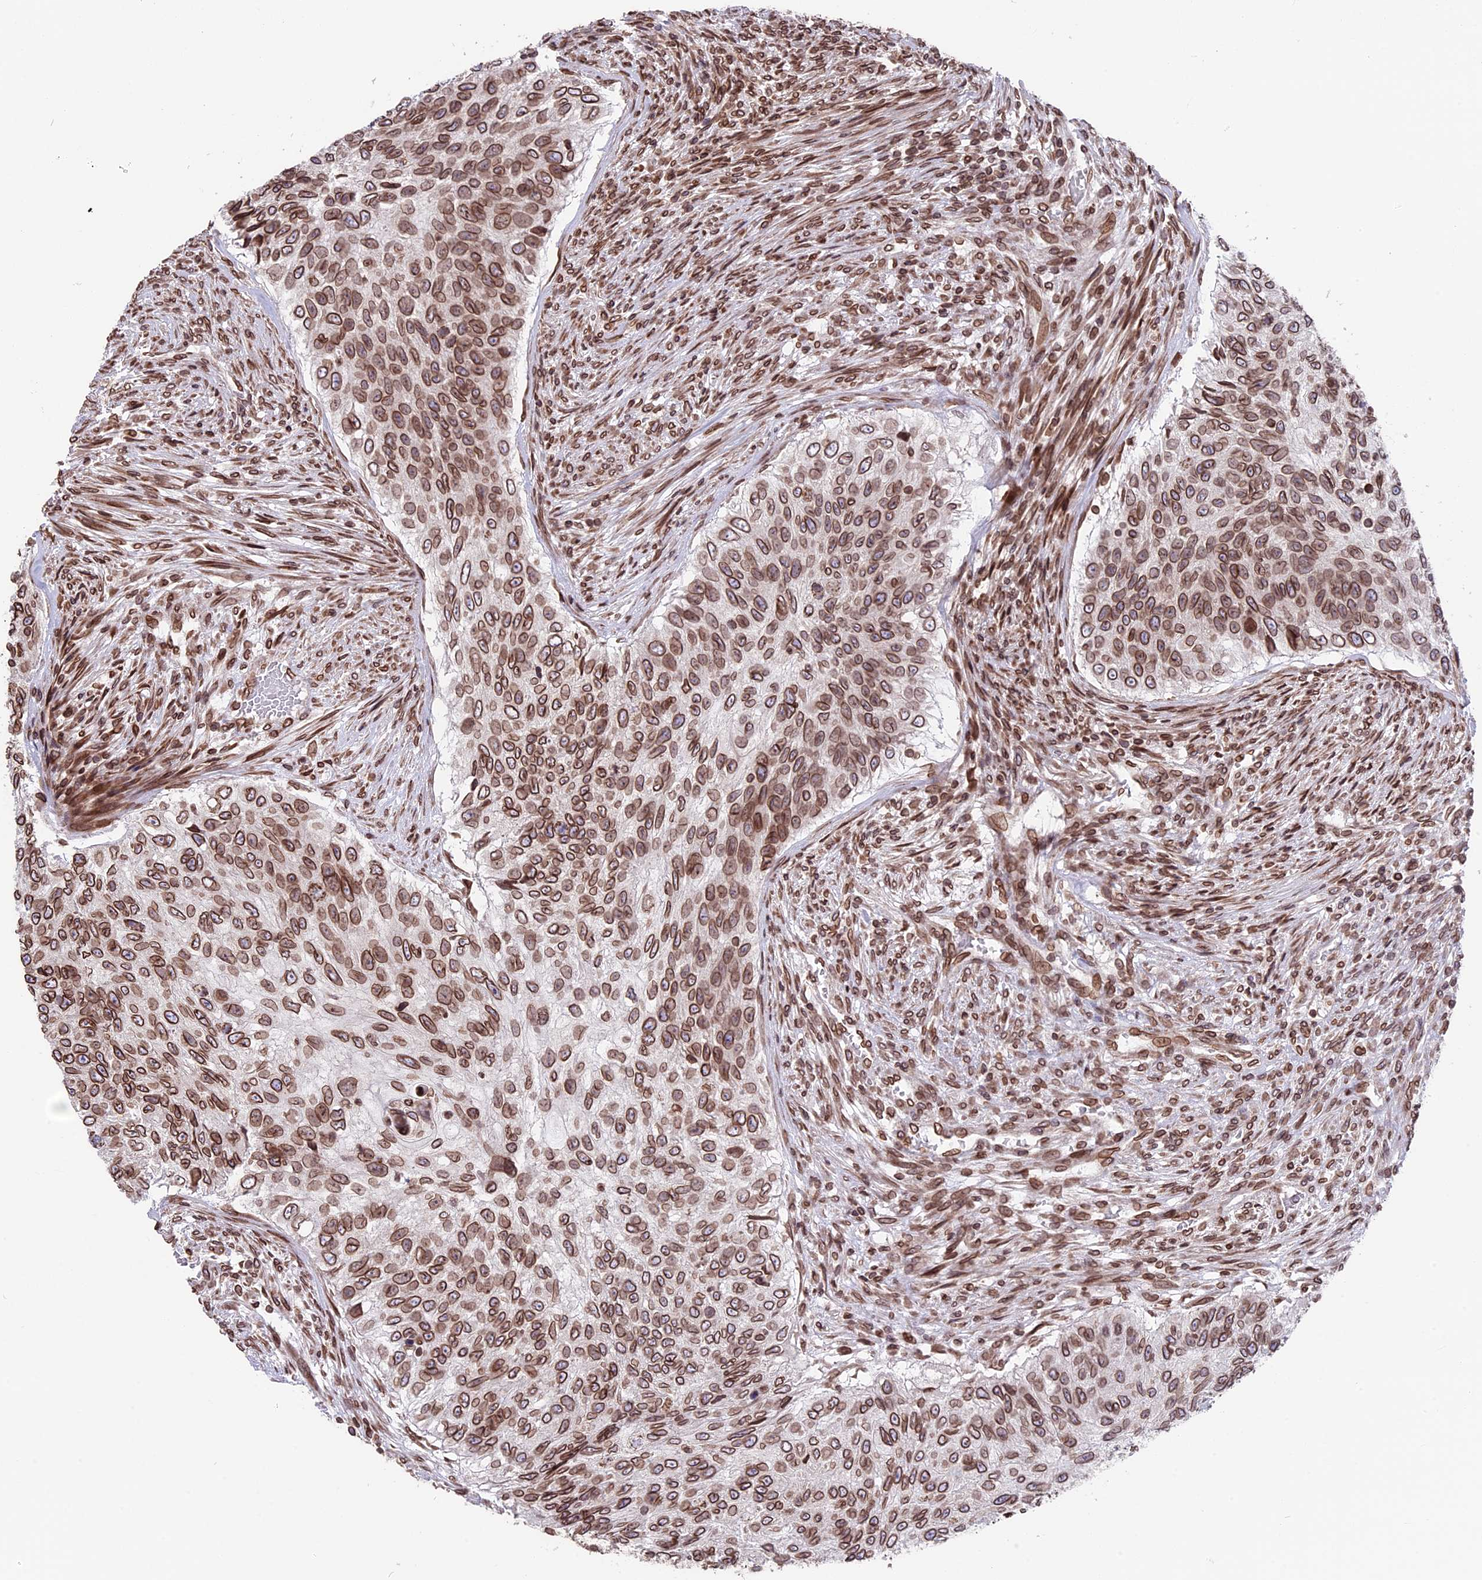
{"staining": {"intensity": "moderate", "quantity": ">75%", "location": "cytoplasmic/membranous,nuclear"}, "tissue": "urothelial cancer", "cell_type": "Tumor cells", "image_type": "cancer", "snomed": [{"axis": "morphology", "description": "Urothelial carcinoma, High grade"}, {"axis": "topography", "description": "Urinary bladder"}], "caption": "A micrograph of high-grade urothelial carcinoma stained for a protein demonstrates moderate cytoplasmic/membranous and nuclear brown staining in tumor cells.", "gene": "PTCHD4", "patient": {"sex": "female", "age": 60}}